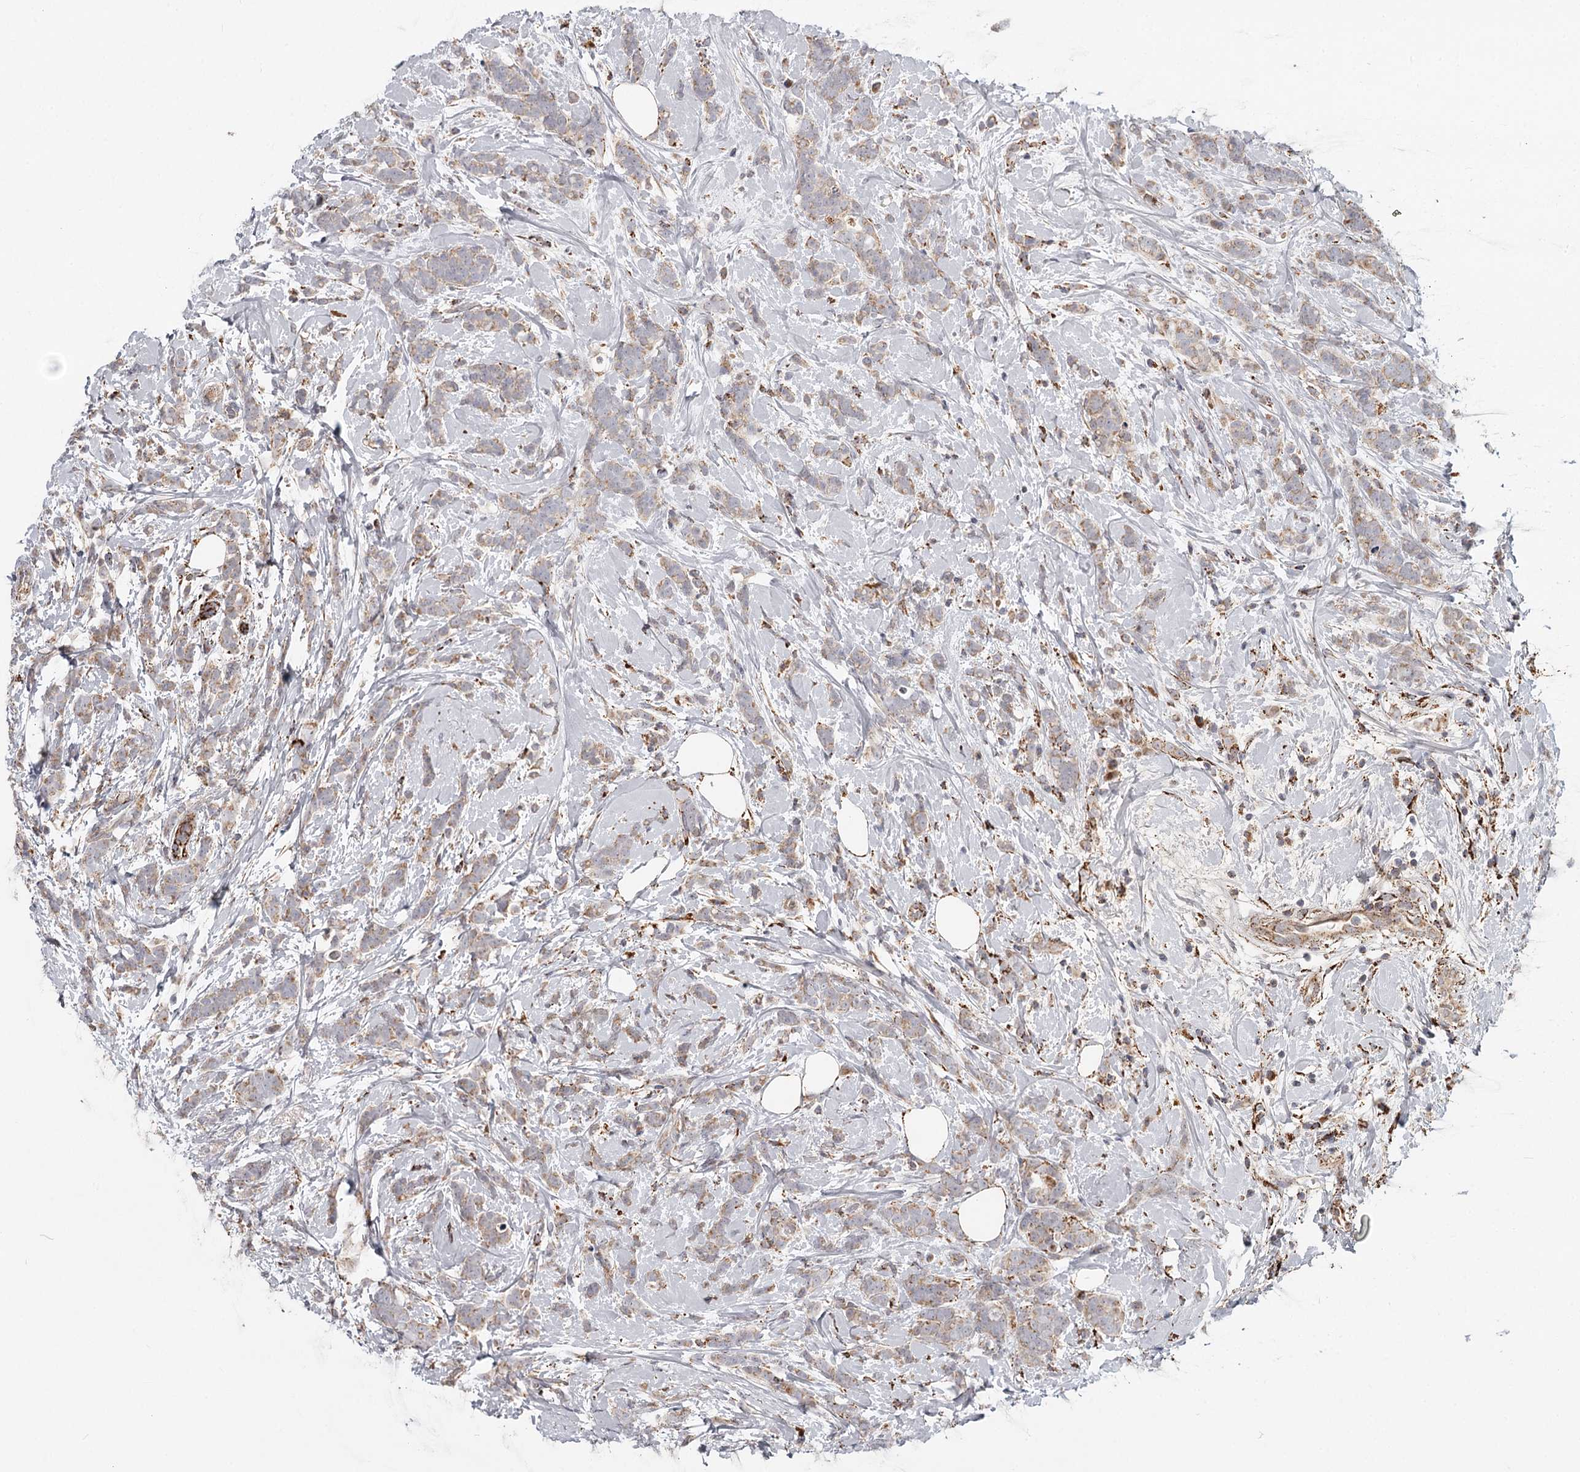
{"staining": {"intensity": "weak", "quantity": ">75%", "location": "cytoplasmic/membranous"}, "tissue": "breast cancer", "cell_type": "Tumor cells", "image_type": "cancer", "snomed": [{"axis": "morphology", "description": "Lobular carcinoma"}, {"axis": "topography", "description": "Breast"}], "caption": "Protein staining reveals weak cytoplasmic/membranous expression in about >75% of tumor cells in breast cancer.", "gene": "CDC123", "patient": {"sex": "female", "age": 58}}